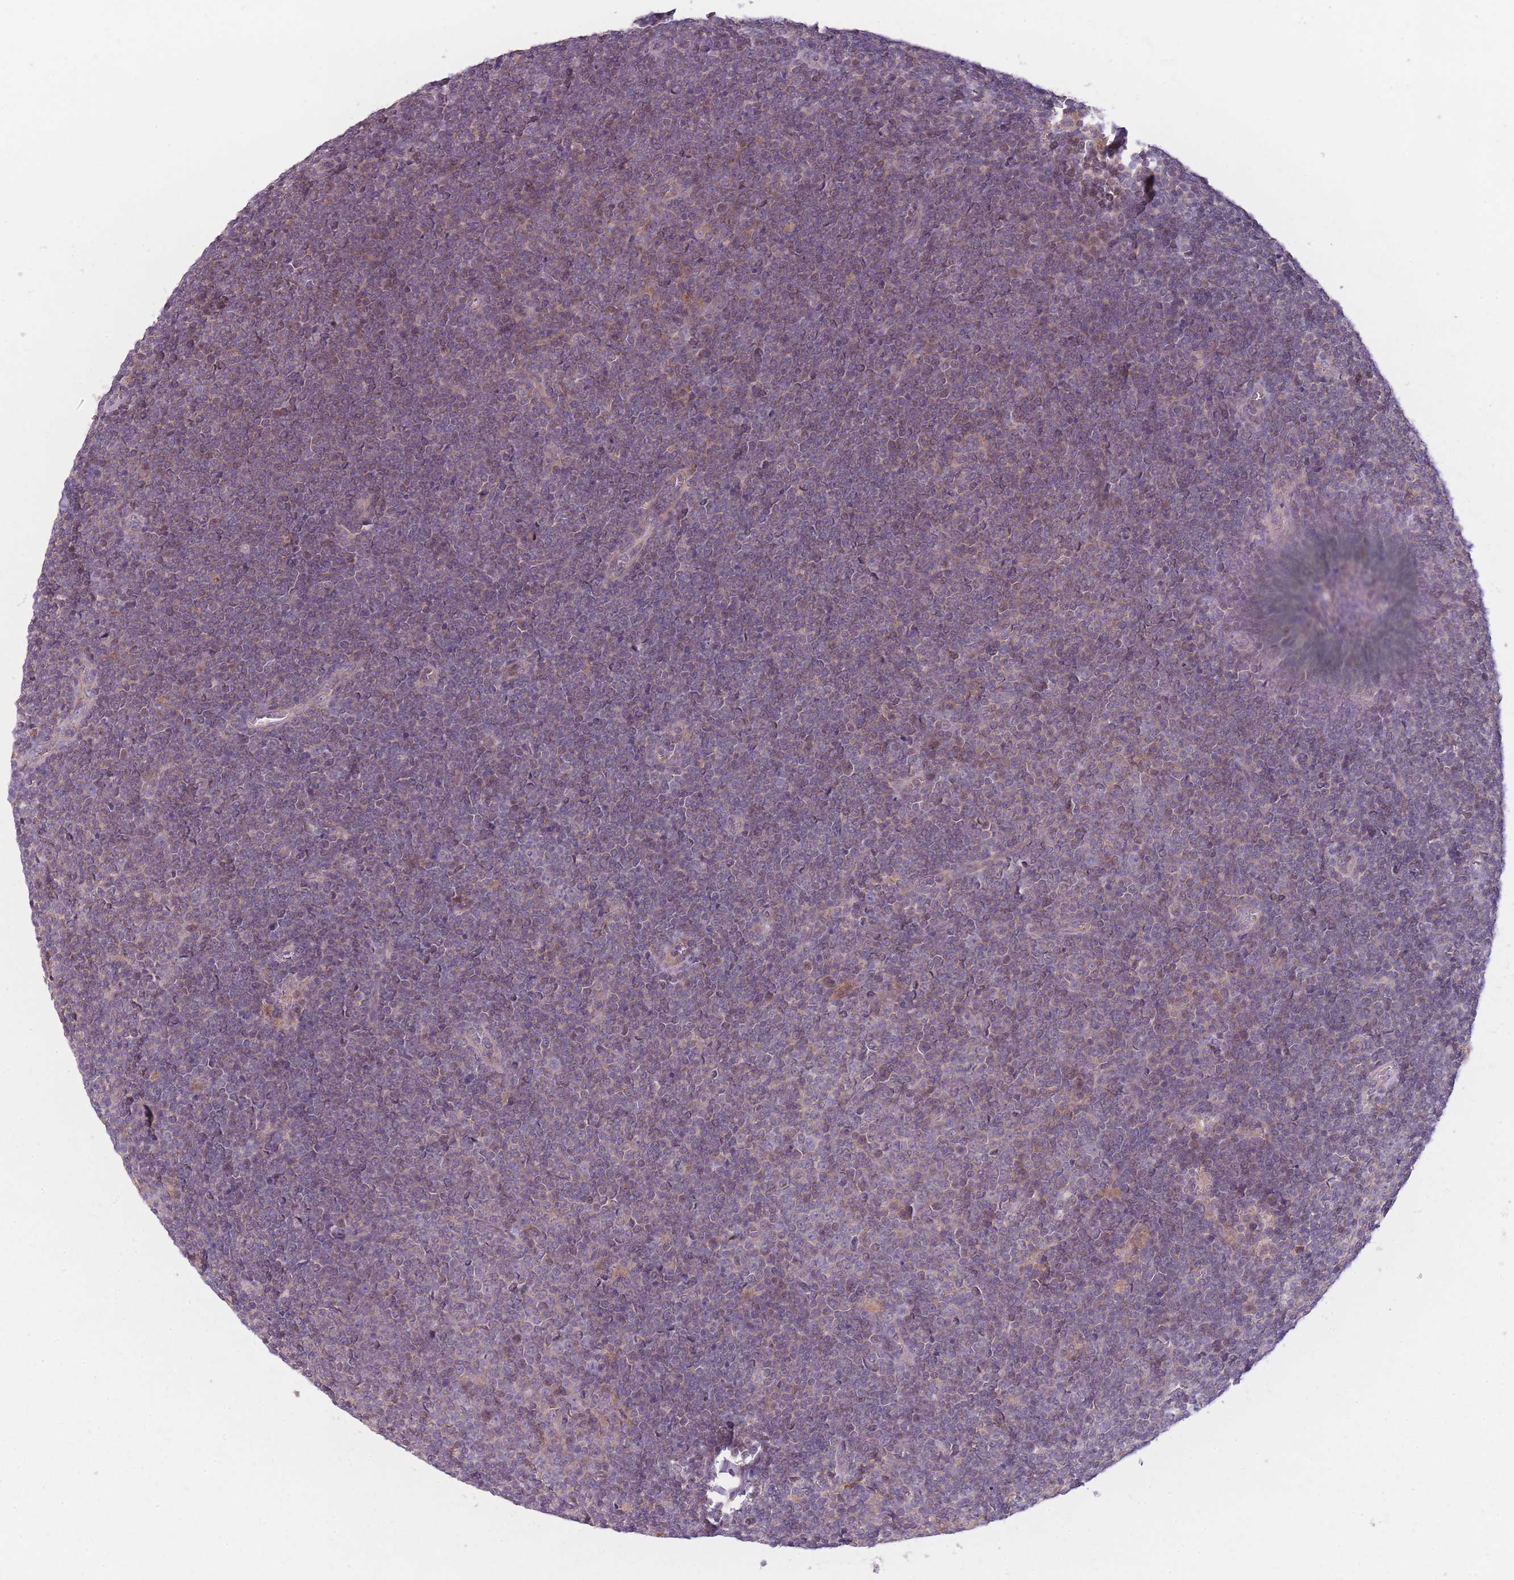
{"staining": {"intensity": "negative", "quantity": "none", "location": "none"}, "tissue": "lymphoma", "cell_type": "Tumor cells", "image_type": "cancer", "snomed": [{"axis": "morphology", "description": "Malignant lymphoma, non-Hodgkin's type, Low grade"}, {"axis": "topography", "description": "Lymph node"}], "caption": "Immunohistochemical staining of malignant lymphoma, non-Hodgkin's type (low-grade) shows no significant positivity in tumor cells.", "gene": "NT5DC2", "patient": {"sex": "male", "age": 48}}